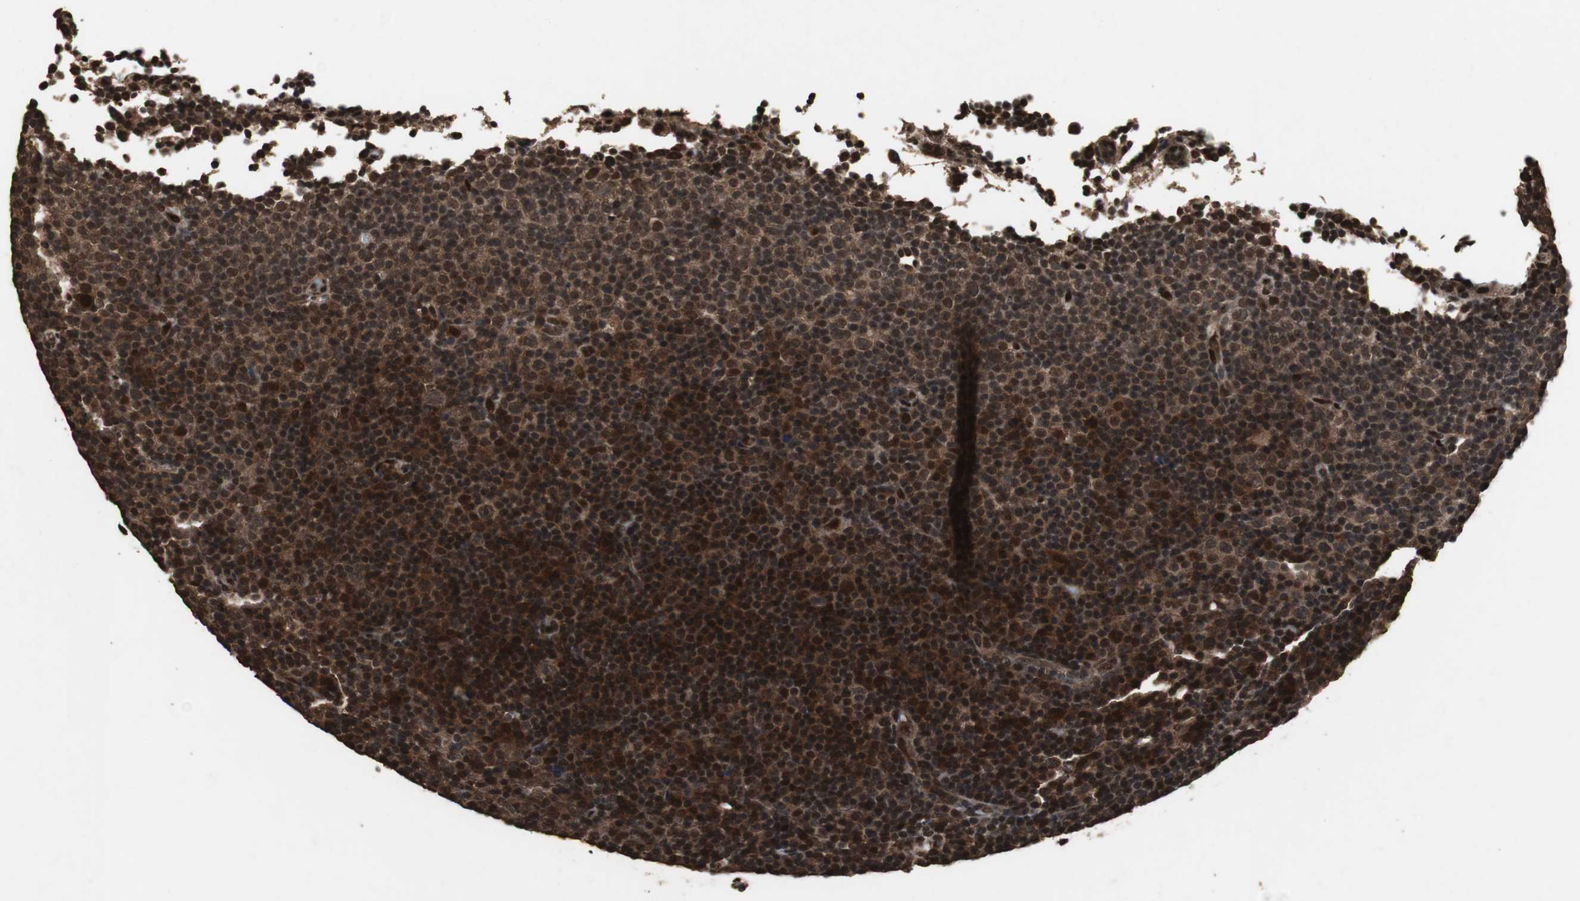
{"staining": {"intensity": "strong", "quantity": ">75%", "location": "cytoplasmic/membranous,nuclear"}, "tissue": "lymphoma", "cell_type": "Tumor cells", "image_type": "cancer", "snomed": [{"axis": "morphology", "description": "Malignant lymphoma, non-Hodgkin's type, Low grade"}, {"axis": "topography", "description": "Lymph node"}], "caption": "Immunohistochemistry (IHC) histopathology image of human low-grade malignant lymphoma, non-Hodgkin's type stained for a protein (brown), which exhibits high levels of strong cytoplasmic/membranous and nuclear positivity in about >75% of tumor cells.", "gene": "ZNF18", "patient": {"sex": "female", "age": 67}}